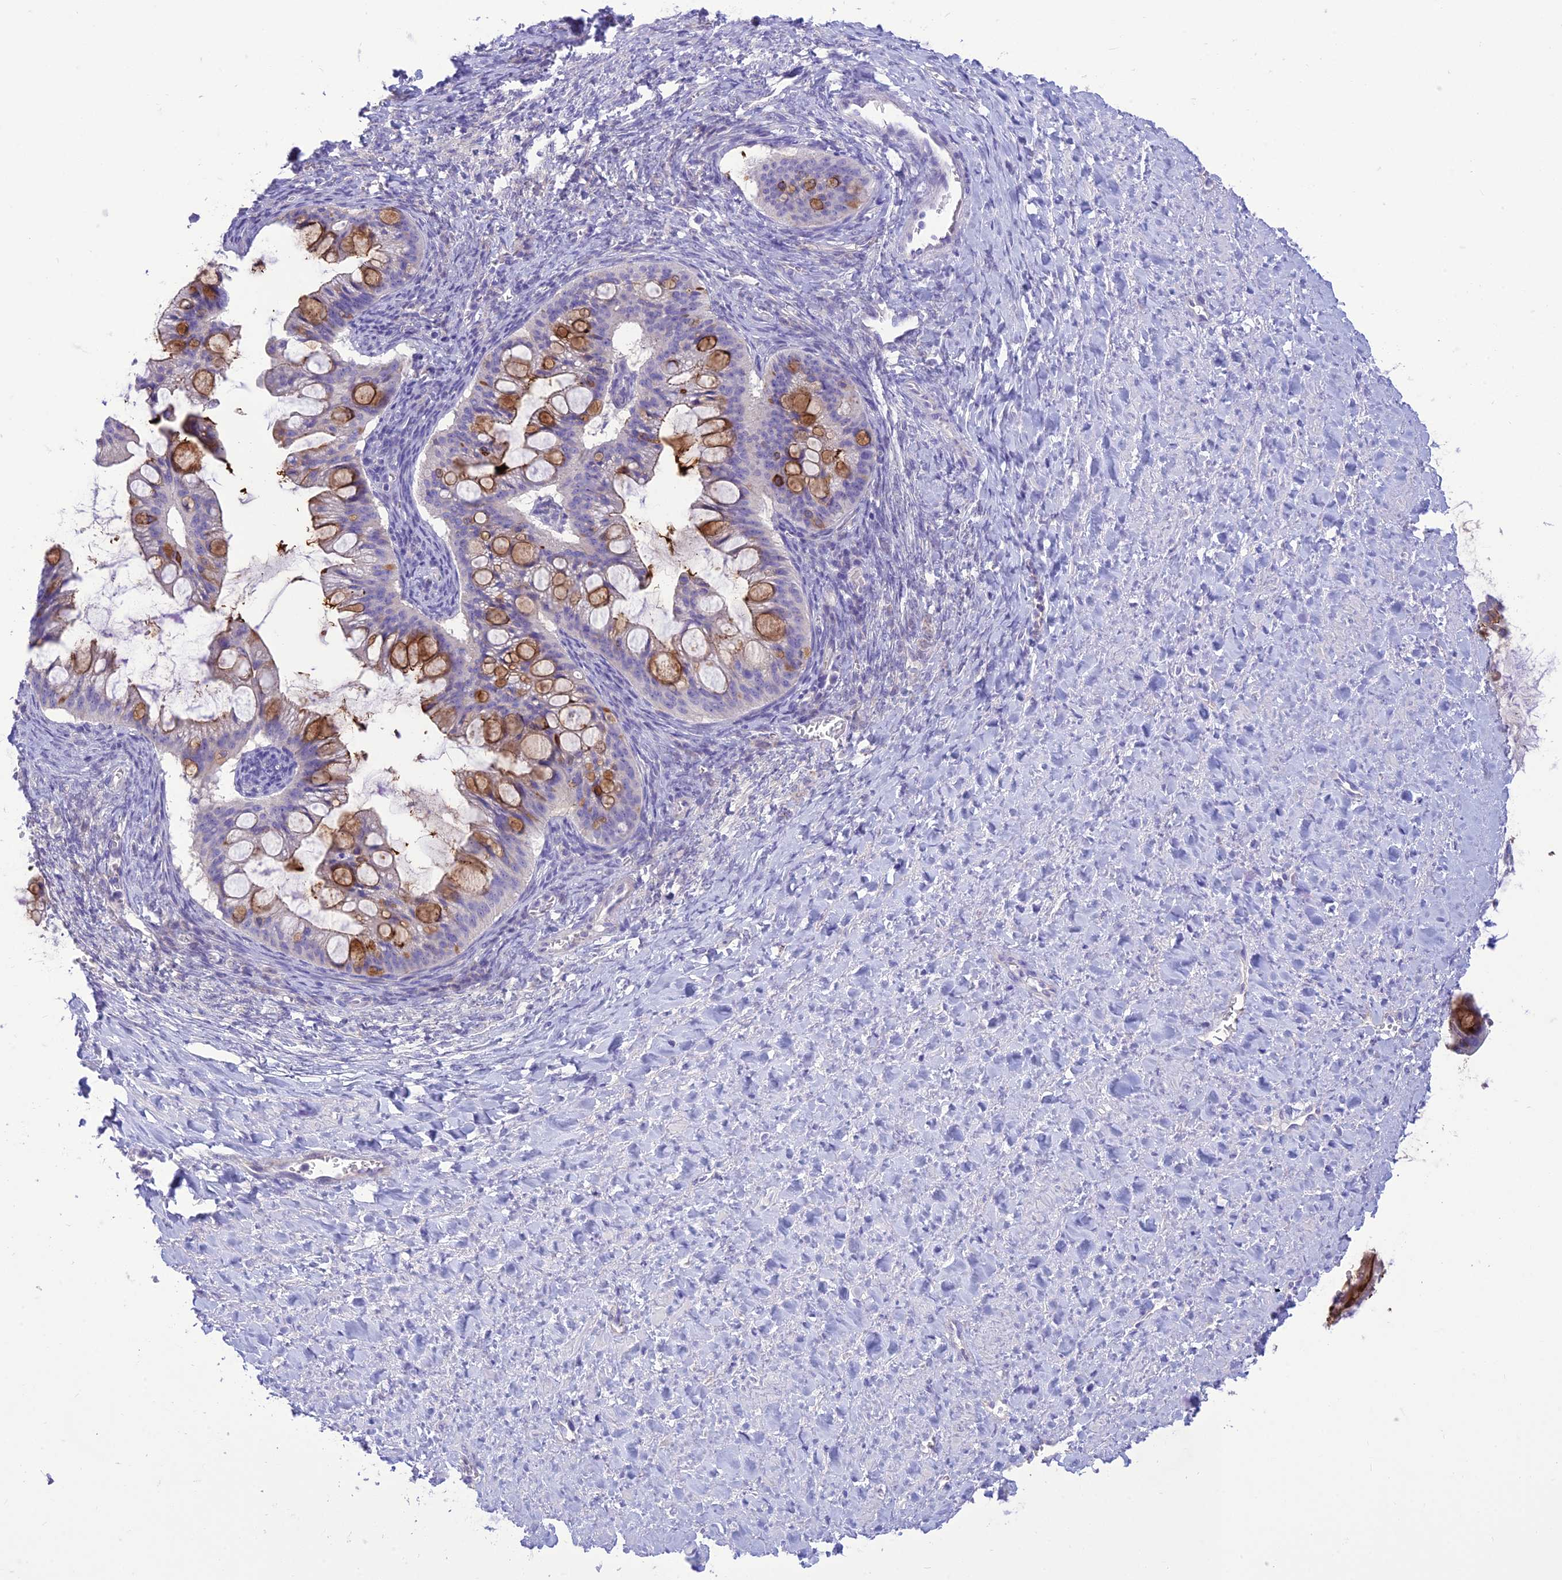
{"staining": {"intensity": "moderate", "quantity": "<25%", "location": "cytoplasmic/membranous"}, "tissue": "ovarian cancer", "cell_type": "Tumor cells", "image_type": "cancer", "snomed": [{"axis": "morphology", "description": "Cystadenocarcinoma, mucinous, NOS"}, {"axis": "topography", "description": "Ovary"}], "caption": "Ovarian cancer stained for a protein reveals moderate cytoplasmic/membranous positivity in tumor cells. The staining is performed using DAB brown chromogen to label protein expression. The nuclei are counter-stained blue using hematoxylin.", "gene": "DHDH", "patient": {"sex": "female", "age": 73}}